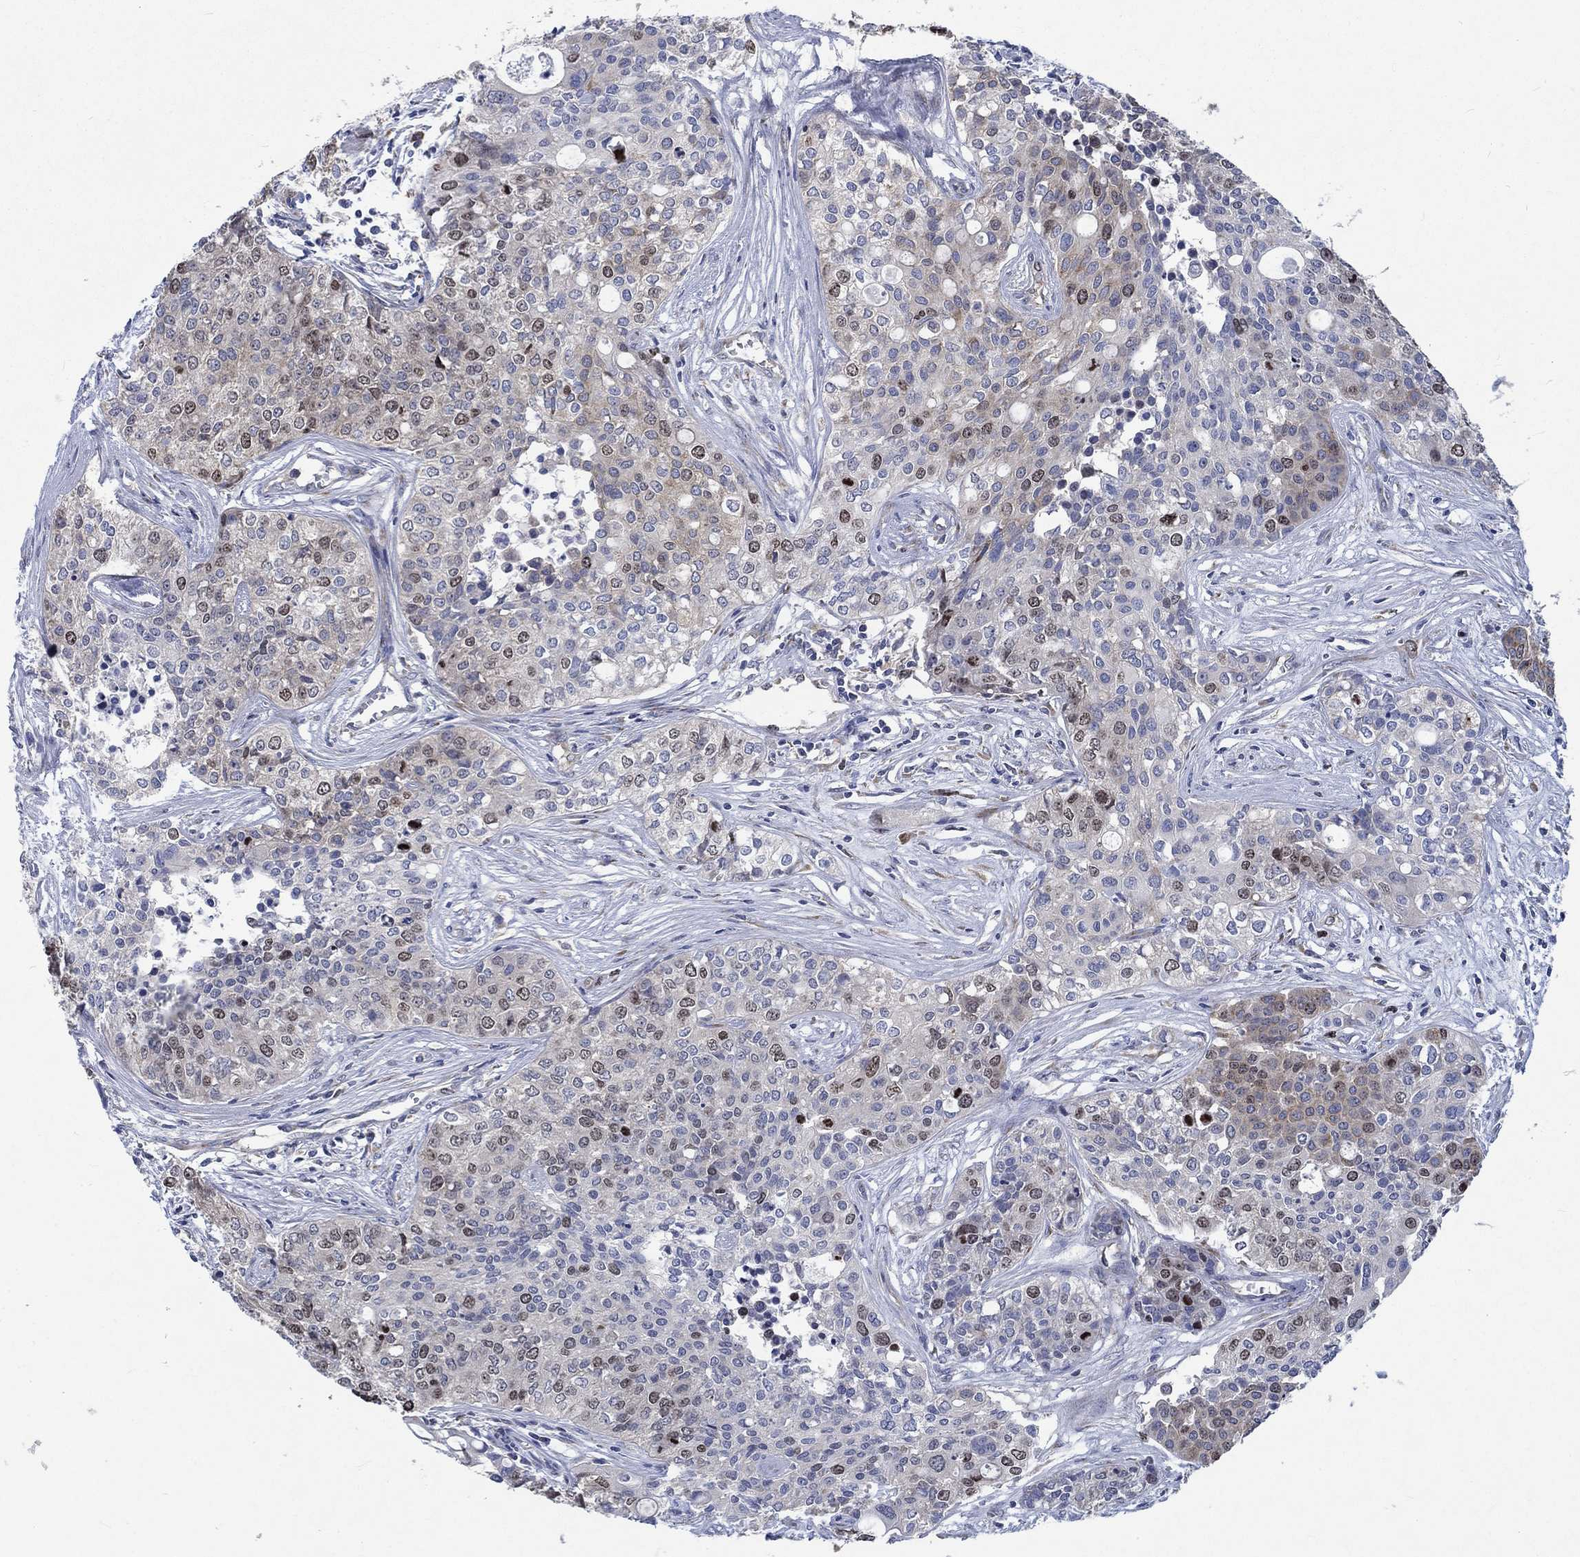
{"staining": {"intensity": "weak", "quantity": "25%-75%", "location": "cytoplasmic/membranous,nuclear"}, "tissue": "carcinoid", "cell_type": "Tumor cells", "image_type": "cancer", "snomed": [{"axis": "morphology", "description": "Carcinoid, malignant, NOS"}, {"axis": "topography", "description": "Colon"}], "caption": "Brown immunohistochemical staining in carcinoid displays weak cytoplasmic/membranous and nuclear staining in approximately 25%-75% of tumor cells.", "gene": "MMP24", "patient": {"sex": "male", "age": 81}}